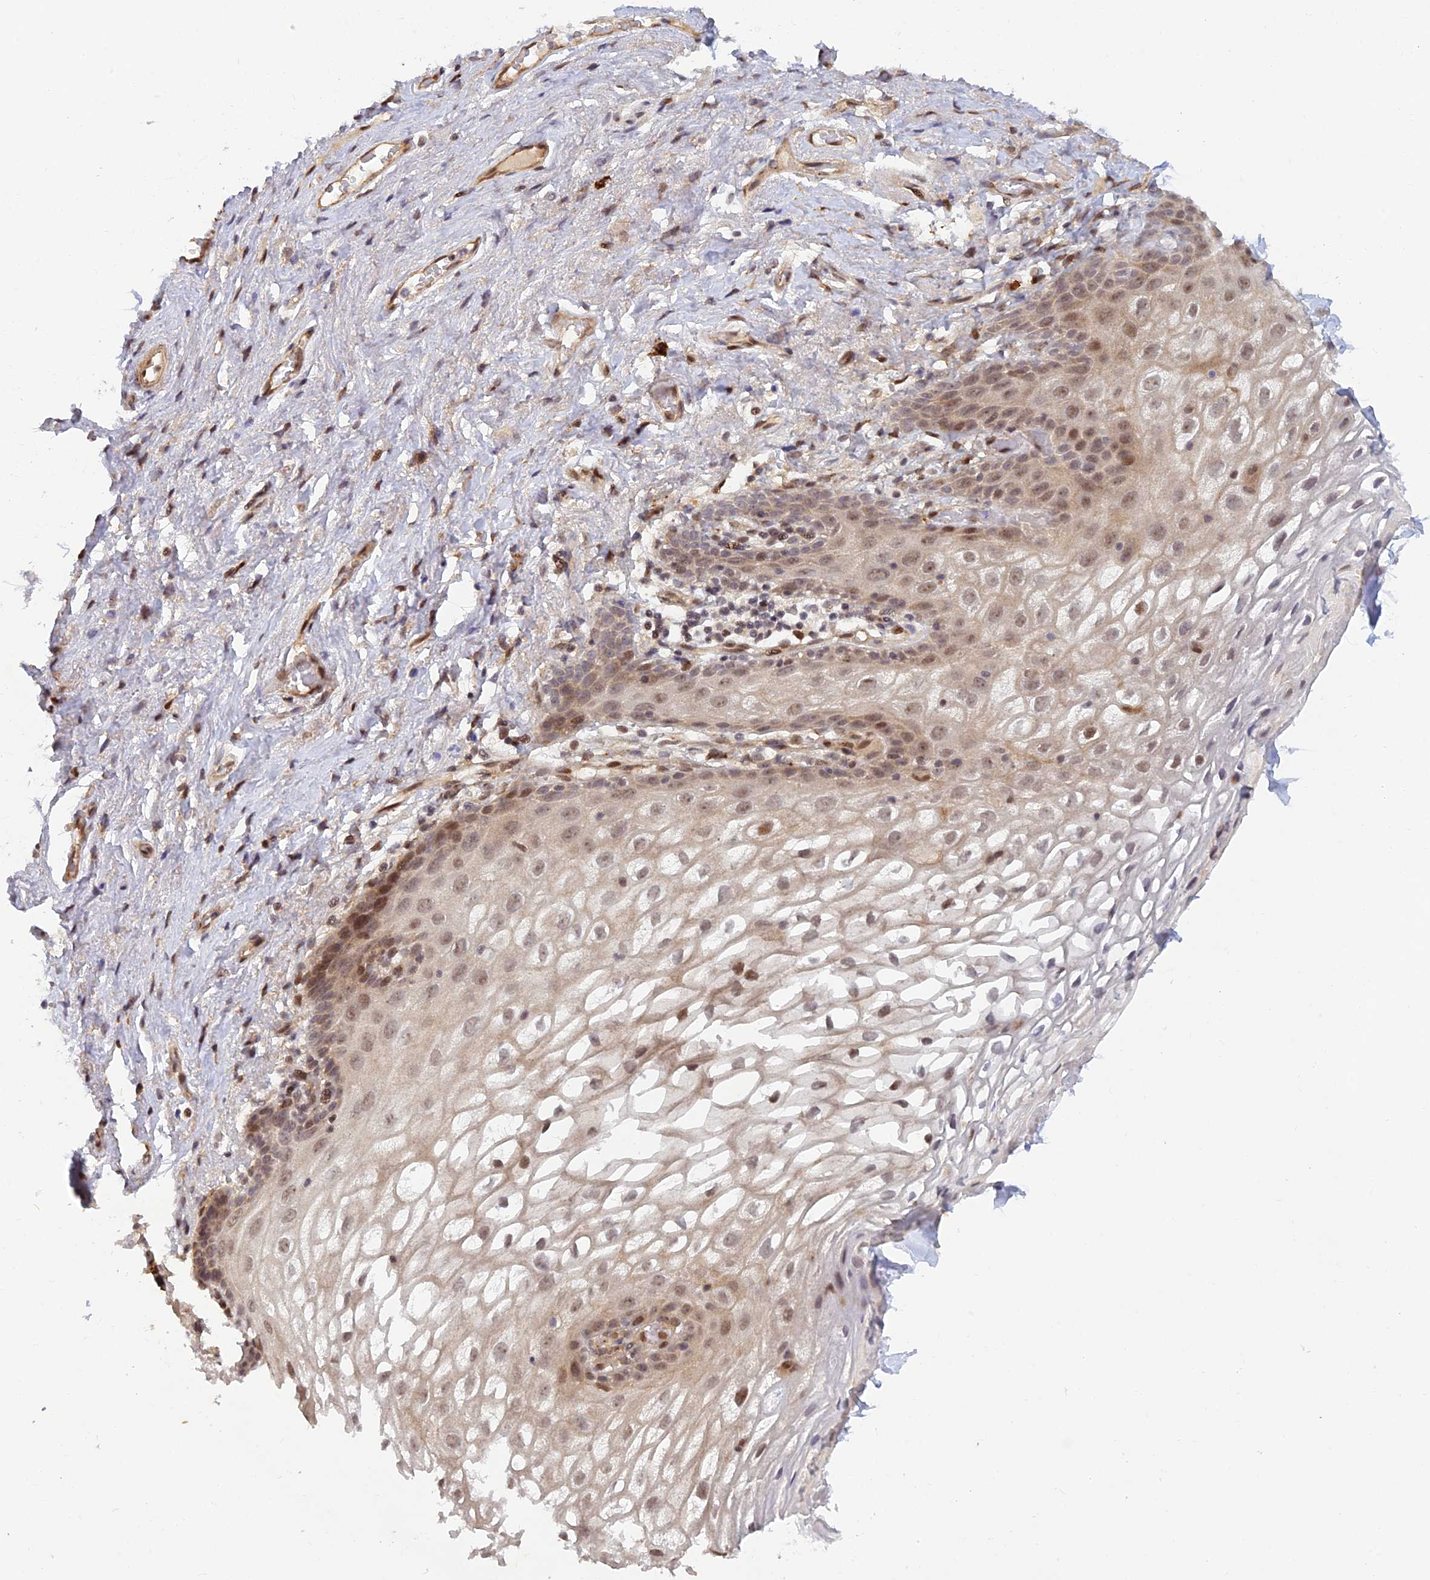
{"staining": {"intensity": "moderate", "quantity": "<25%", "location": "nuclear"}, "tissue": "vagina", "cell_type": "Squamous epithelial cells", "image_type": "normal", "snomed": [{"axis": "morphology", "description": "Normal tissue, NOS"}, {"axis": "topography", "description": "Vagina"}, {"axis": "topography", "description": "Peripheral nerve tissue"}], "caption": "IHC image of normal vagina: vagina stained using immunohistochemistry demonstrates low levels of moderate protein expression localized specifically in the nuclear of squamous epithelial cells, appearing as a nuclear brown color.", "gene": "ZNF565", "patient": {"sex": "female", "age": 71}}